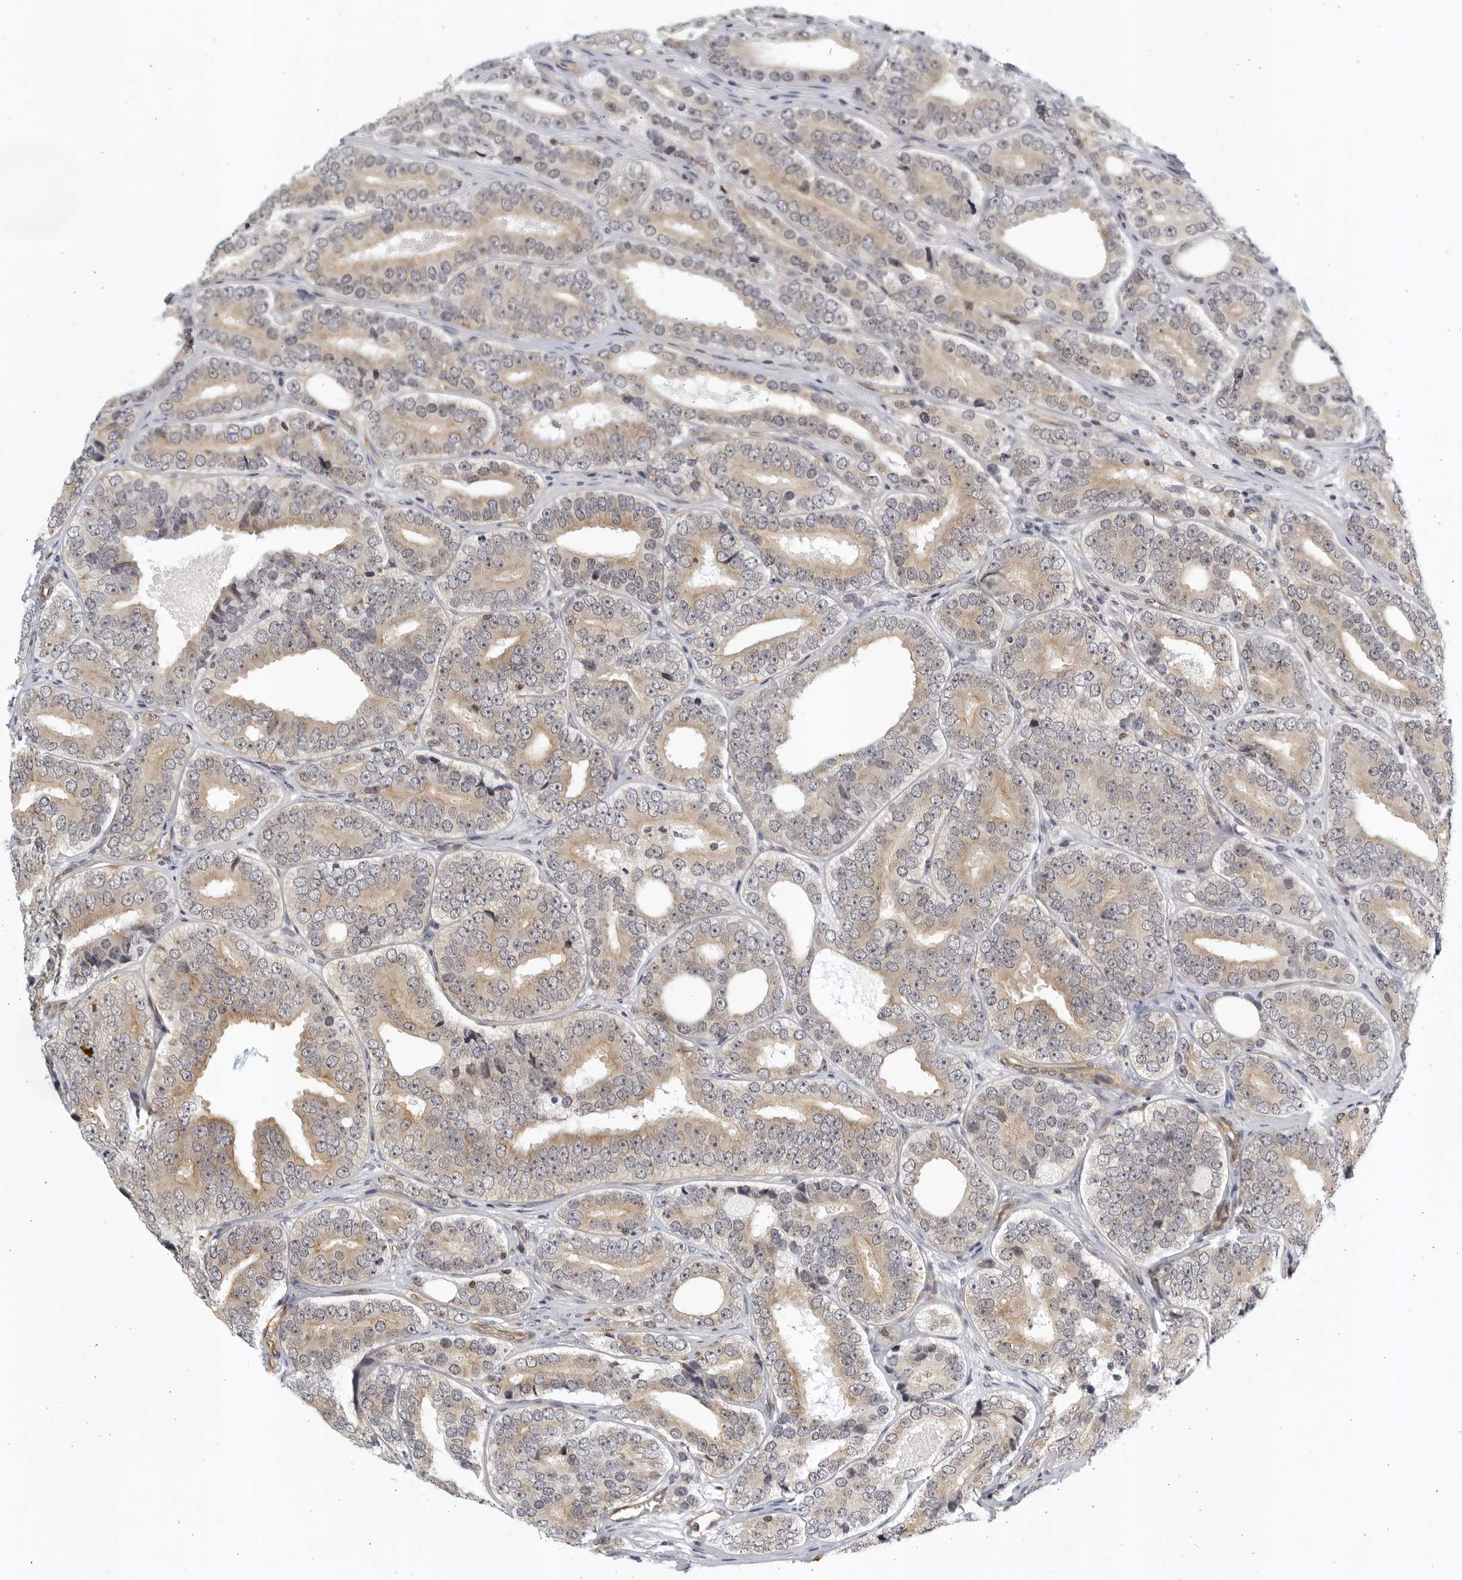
{"staining": {"intensity": "weak", "quantity": ">75%", "location": "cytoplasmic/membranous"}, "tissue": "prostate cancer", "cell_type": "Tumor cells", "image_type": "cancer", "snomed": [{"axis": "morphology", "description": "Adenocarcinoma, High grade"}, {"axis": "topography", "description": "Prostate"}], "caption": "This image demonstrates high-grade adenocarcinoma (prostate) stained with IHC to label a protein in brown. The cytoplasmic/membranous of tumor cells show weak positivity for the protein. Nuclei are counter-stained blue.", "gene": "SERTAD4", "patient": {"sex": "male", "age": 56}}